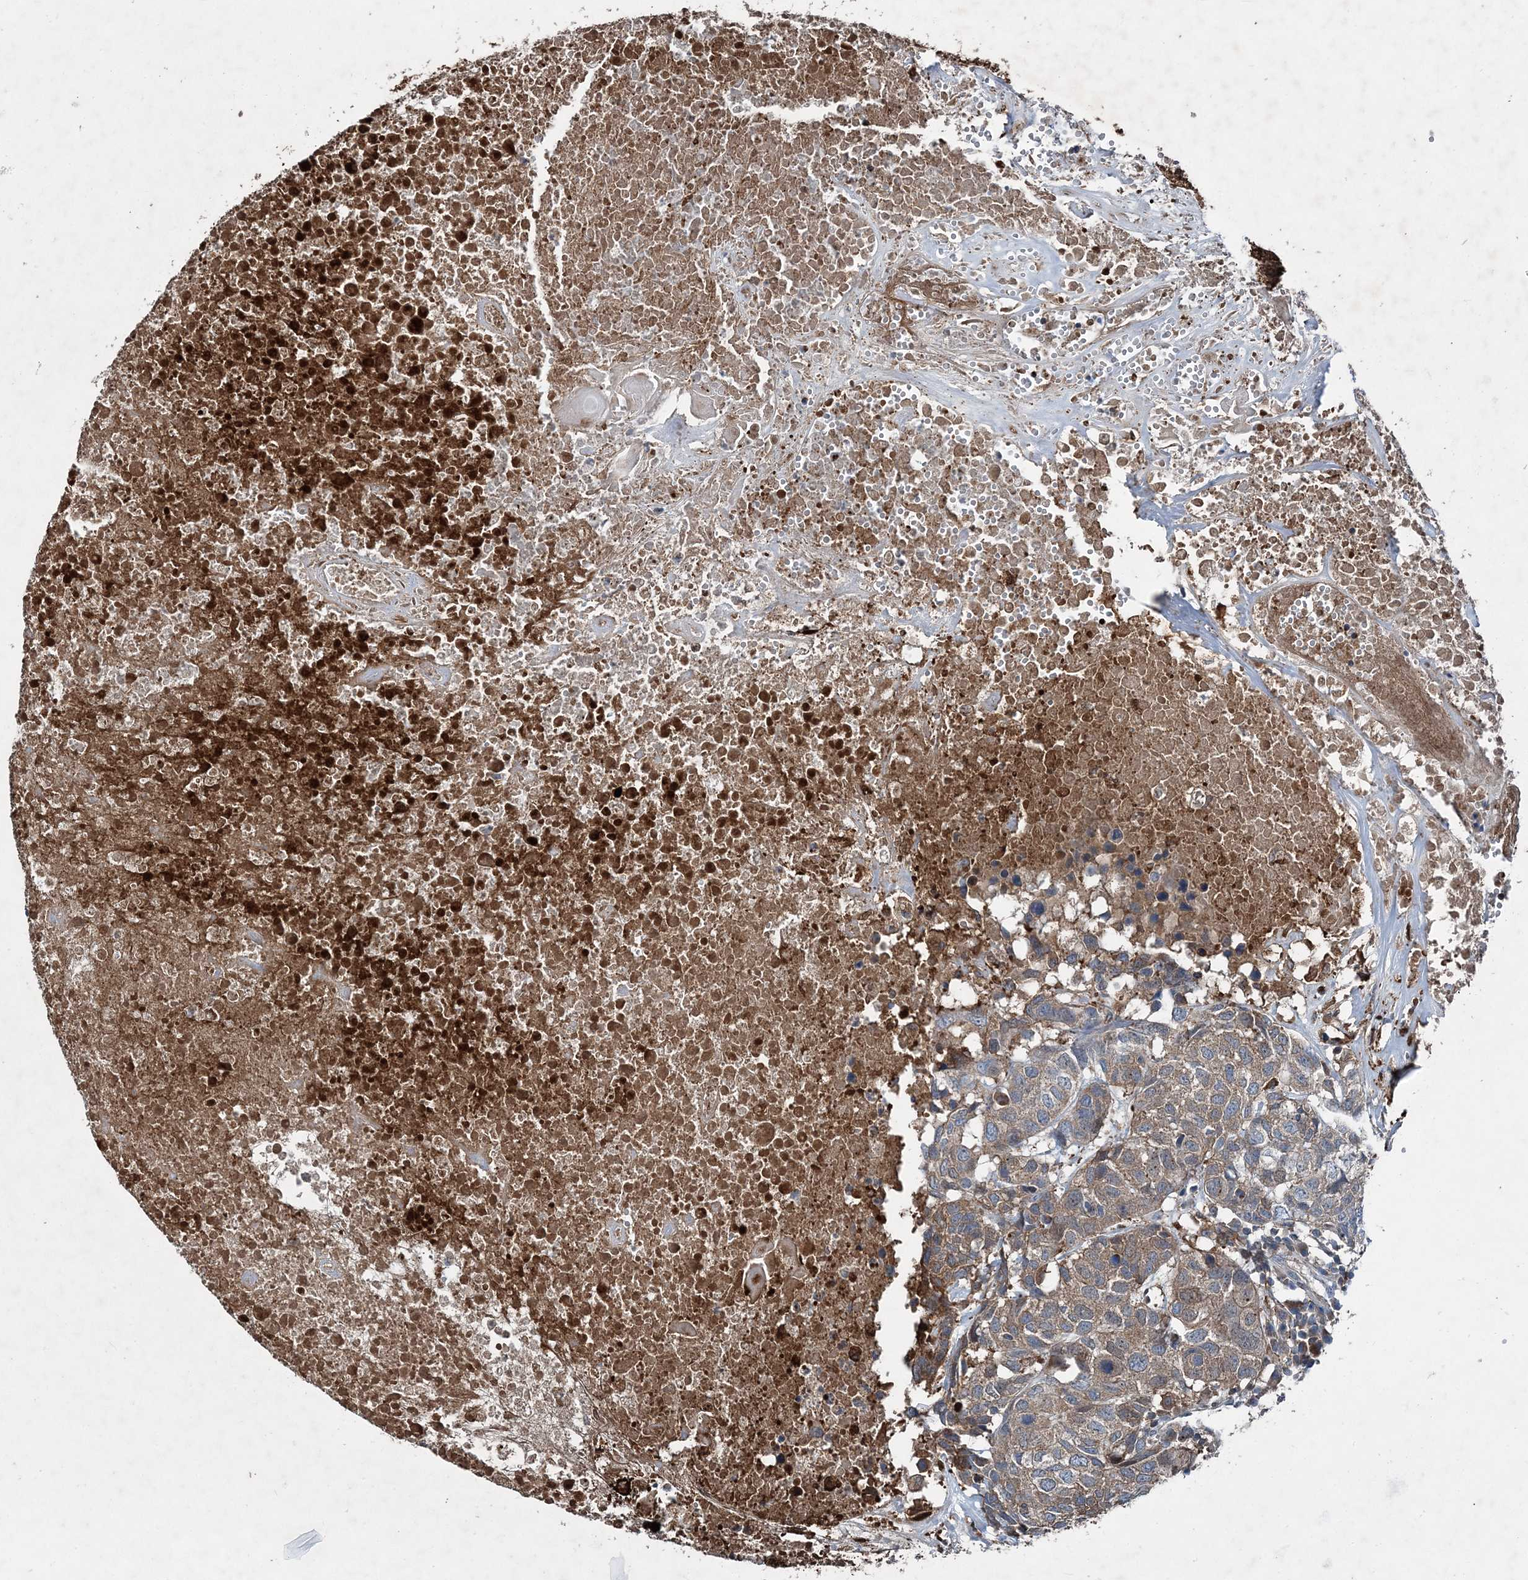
{"staining": {"intensity": "moderate", "quantity": ">75%", "location": "cytoplasmic/membranous"}, "tissue": "head and neck cancer", "cell_type": "Tumor cells", "image_type": "cancer", "snomed": [{"axis": "morphology", "description": "Squamous cell carcinoma, NOS"}, {"axis": "topography", "description": "Head-Neck"}], "caption": "Head and neck cancer (squamous cell carcinoma) stained with immunohistochemistry displays moderate cytoplasmic/membranous expression in approximately >75% of tumor cells.", "gene": "SPOPL", "patient": {"sex": "male", "age": 66}}